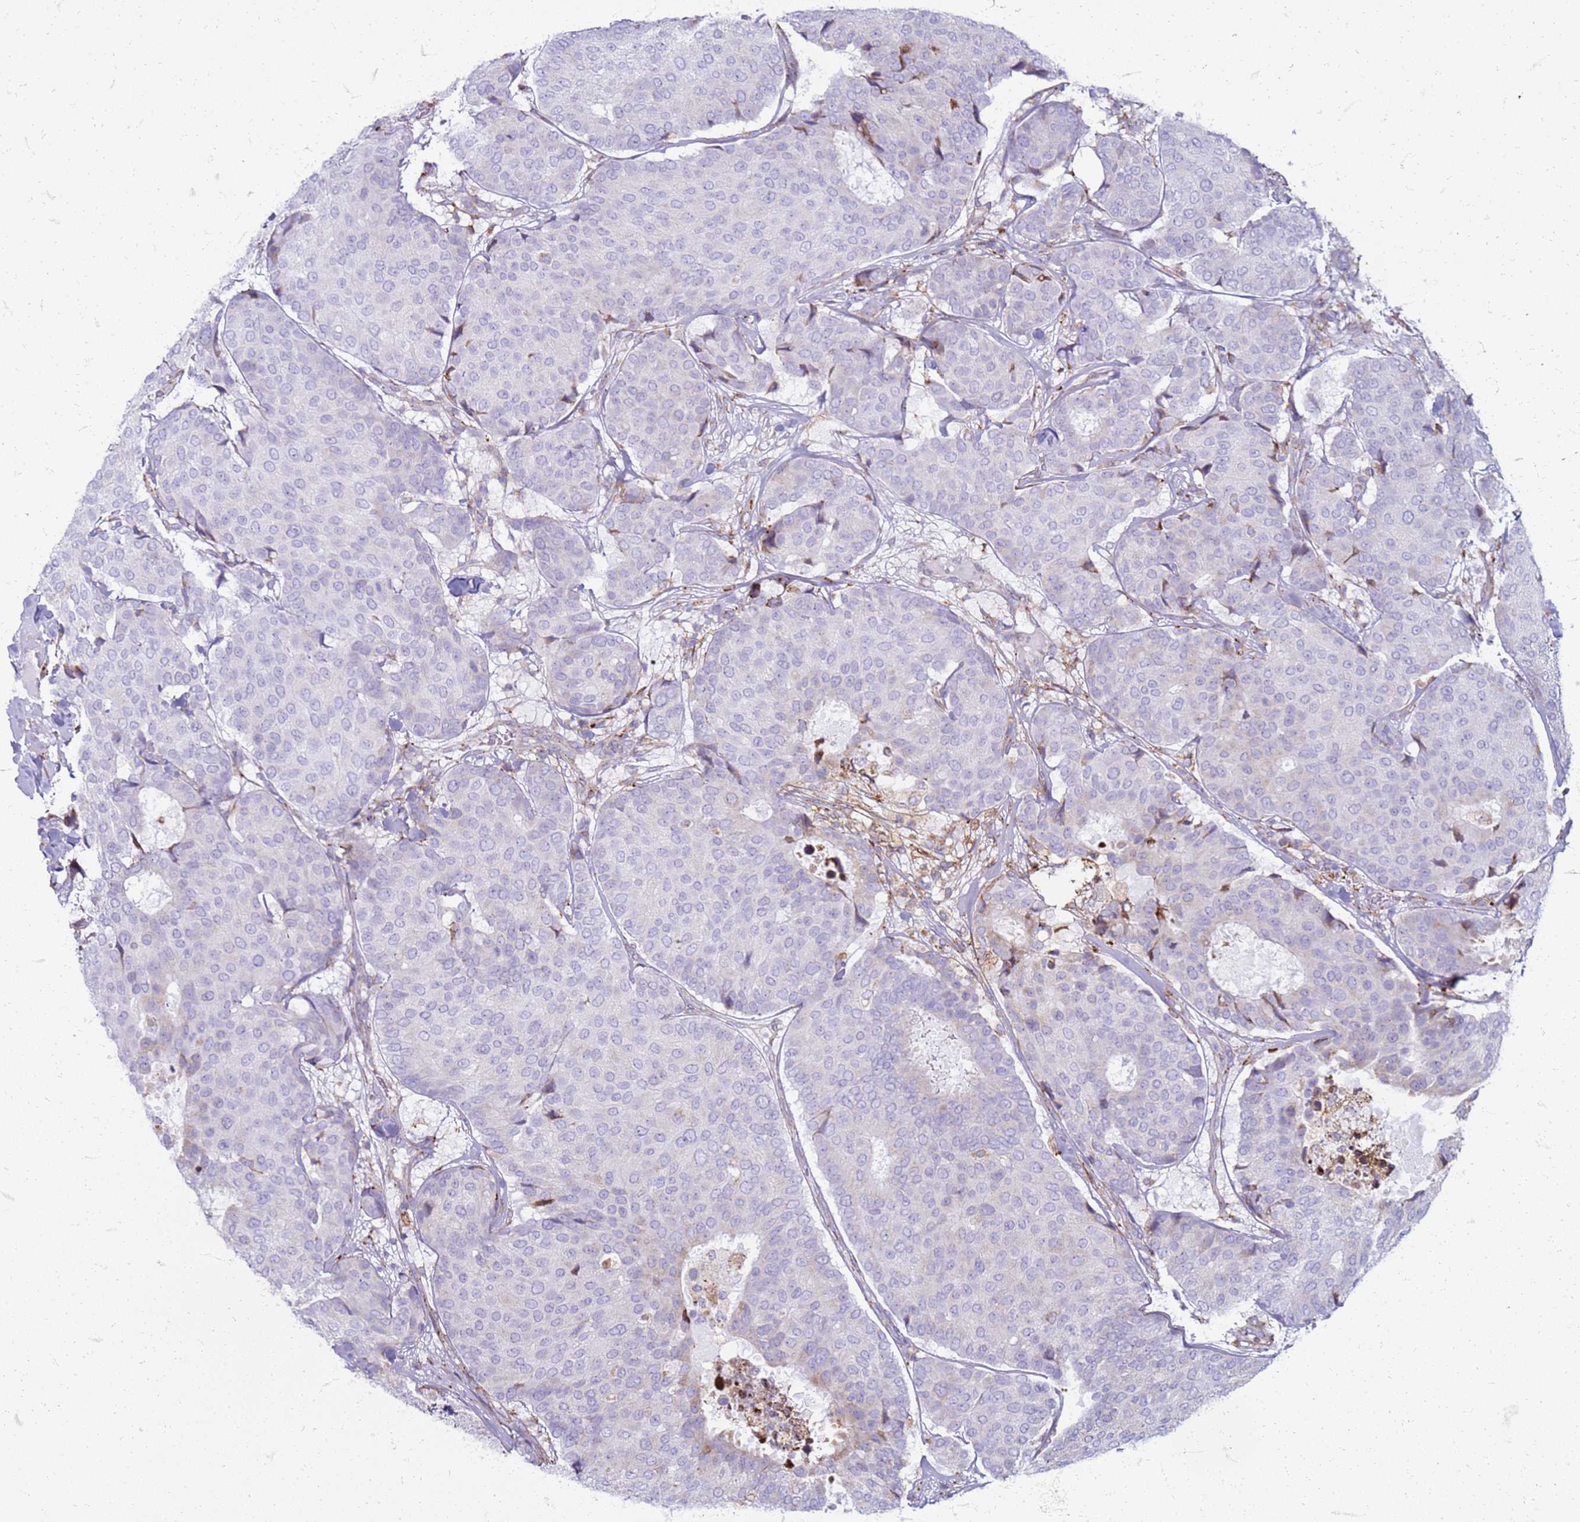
{"staining": {"intensity": "negative", "quantity": "none", "location": "none"}, "tissue": "breast cancer", "cell_type": "Tumor cells", "image_type": "cancer", "snomed": [{"axis": "morphology", "description": "Duct carcinoma"}, {"axis": "topography", "description": "Breast"}], "caption": "DAB immunohistochemical staining of human intraductal carcinoma (breast) reveals no significant positivity in tumor cells.", "gene": "PDK3", "patient": {"sex": "female", "age": 75}}